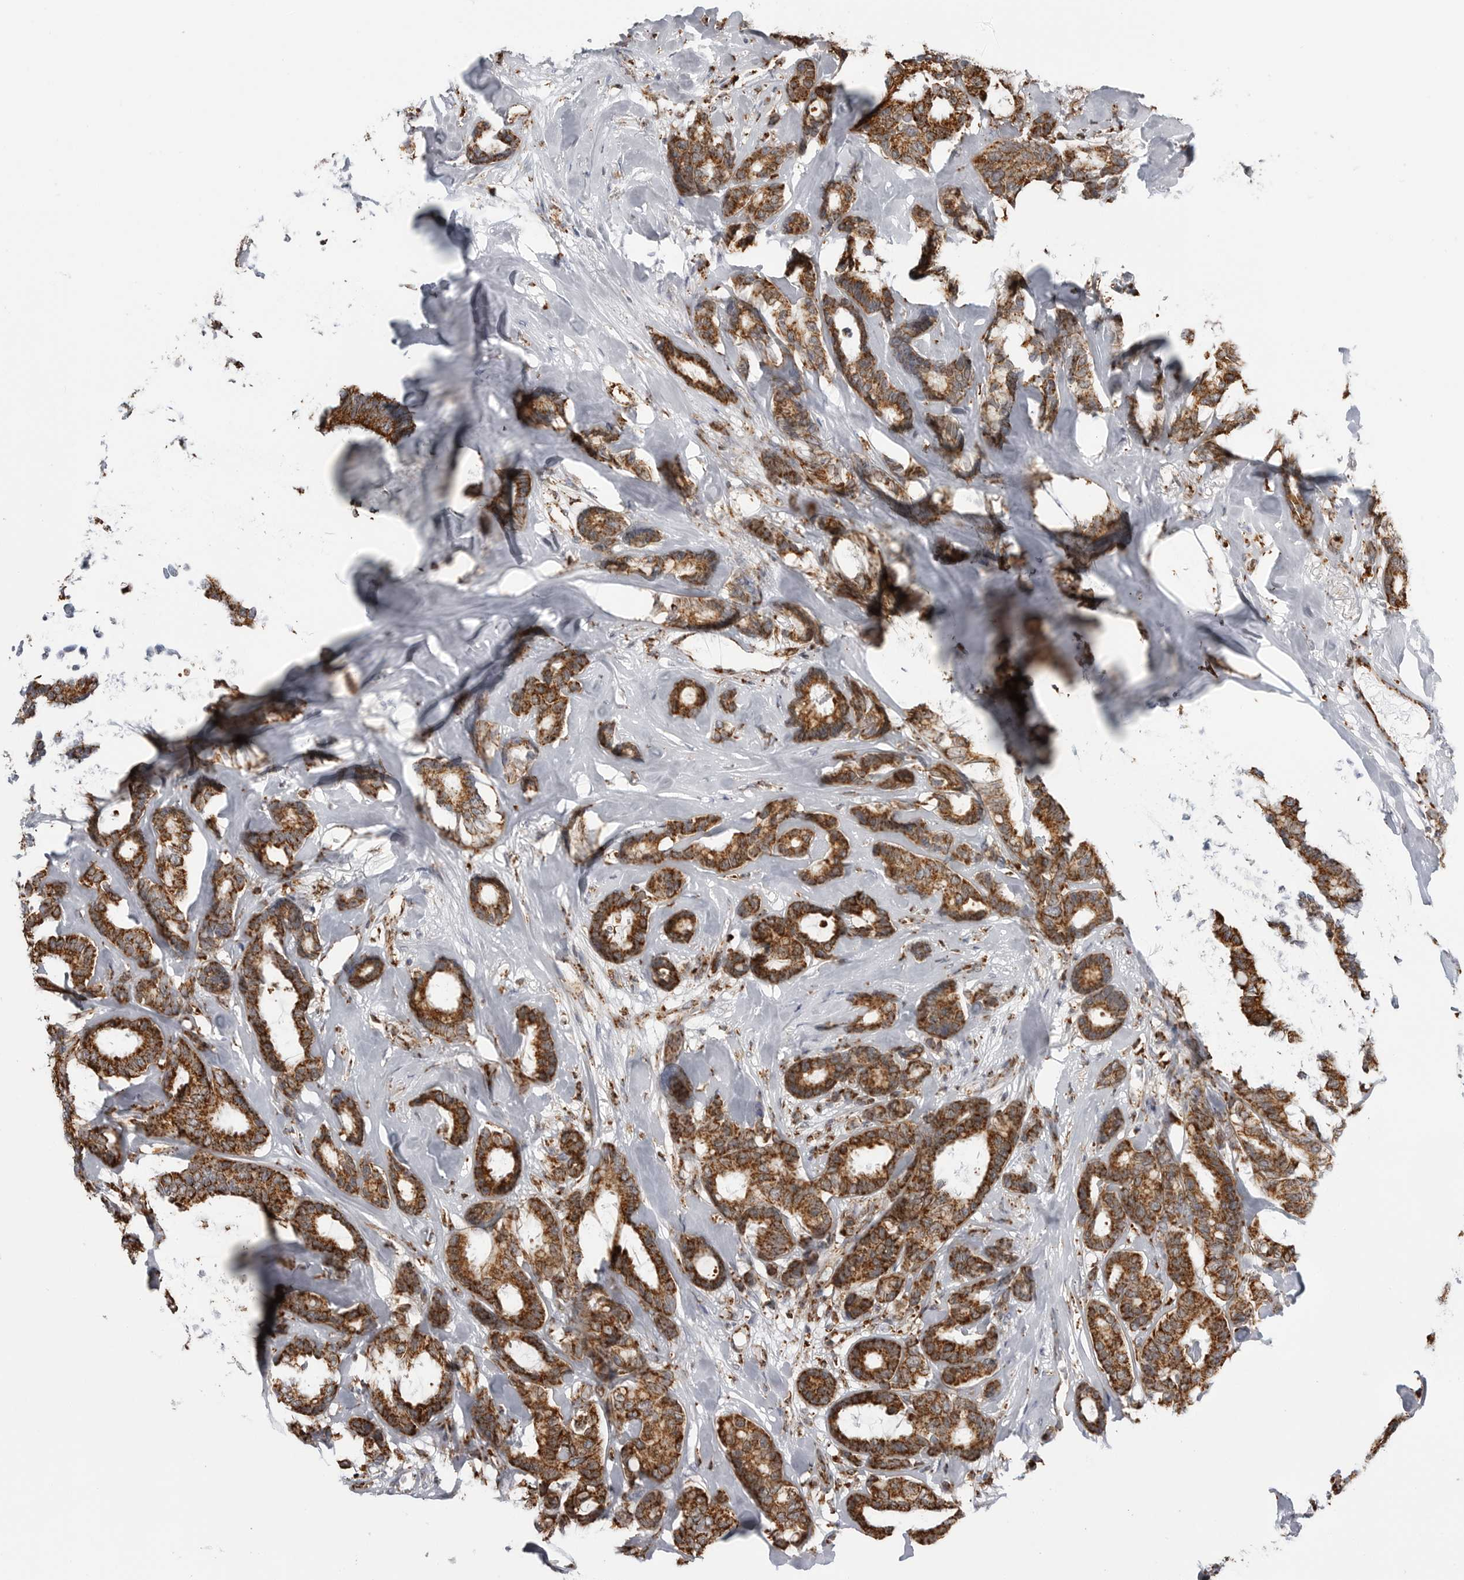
{"staining": {"intensity": "strong", "quantity": ">75%", "location": "cytoplasmic/membranous"}, "tissue": "breast cancer", "cell_type": "Tumor cells", "image_type": "cancer", "snomed": [{"axis": "morphology", "description": "Duct carcinoma"}, {"axis": "topography", "description": "Breast"}], "caption": "Invasive ductal carcinoma (breast) tissue demonstrates strong cytoplasmic/membranous staining in approximately >75% of tumor cells", "gene": "COX5A", "patient": {"sex": "female", "age": 87}}